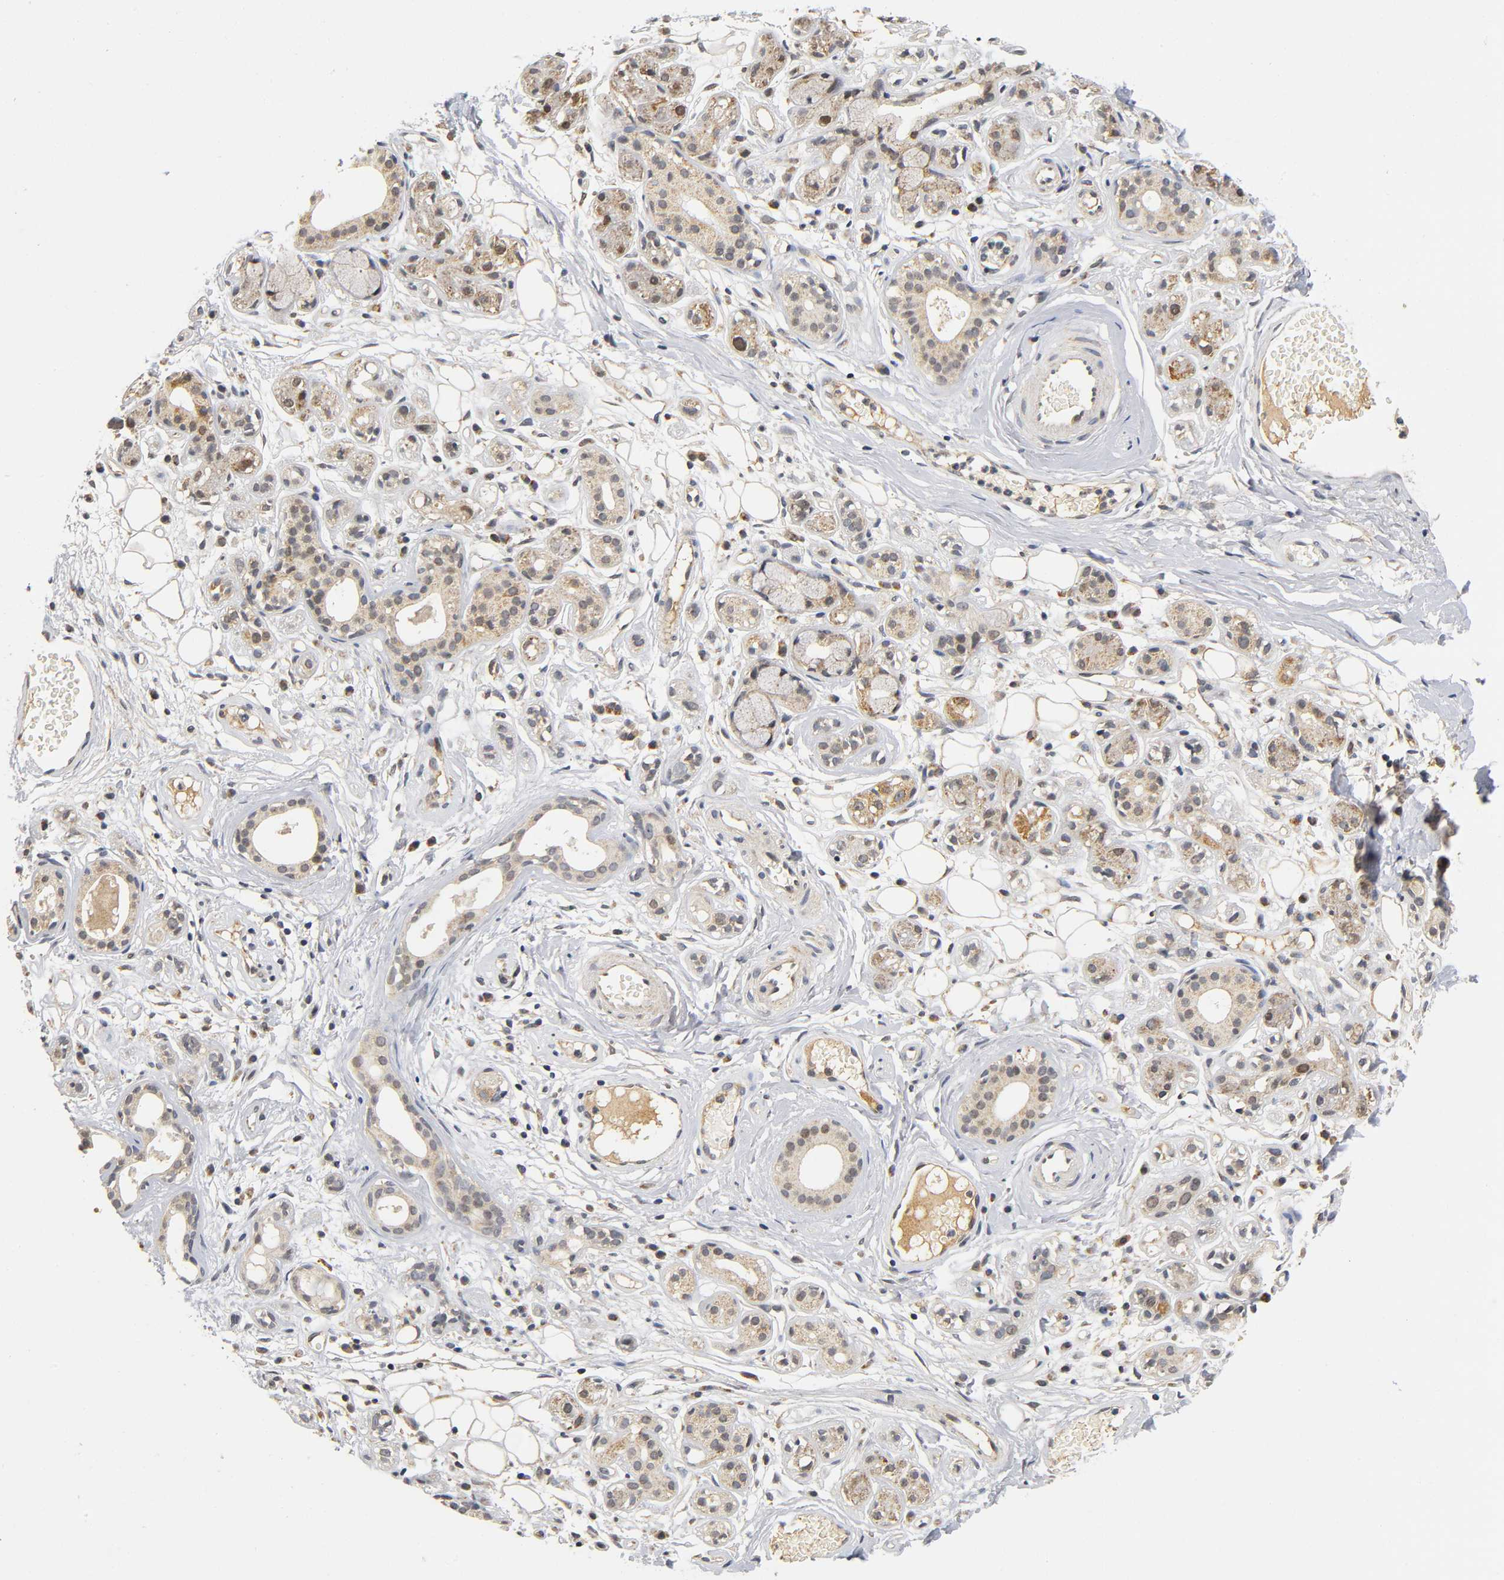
{"staining": {"intensity": "weak", "quantity": ">75%", "location": "cytoplasmic/membranous,nuclear"}, "tissue": "salivary gland", "cell_type": "Glandular cells", "image_type": "normal", "snomed": [{"axis": "morphology", "description": "Normal tissue, NOS"}, {"axis": "topography", "description": "Salivary gland"}], "caption": "Glandular cells show low levels of weak cytoplasmic/membranous,nuclear expression in about >75% of cells in unremarkable salivary gland. (brown staining indicates protein expression, while blue staining denotes nuclei).", "gene": "NRP1", "patient": {"sex": "male", "age": 54}}